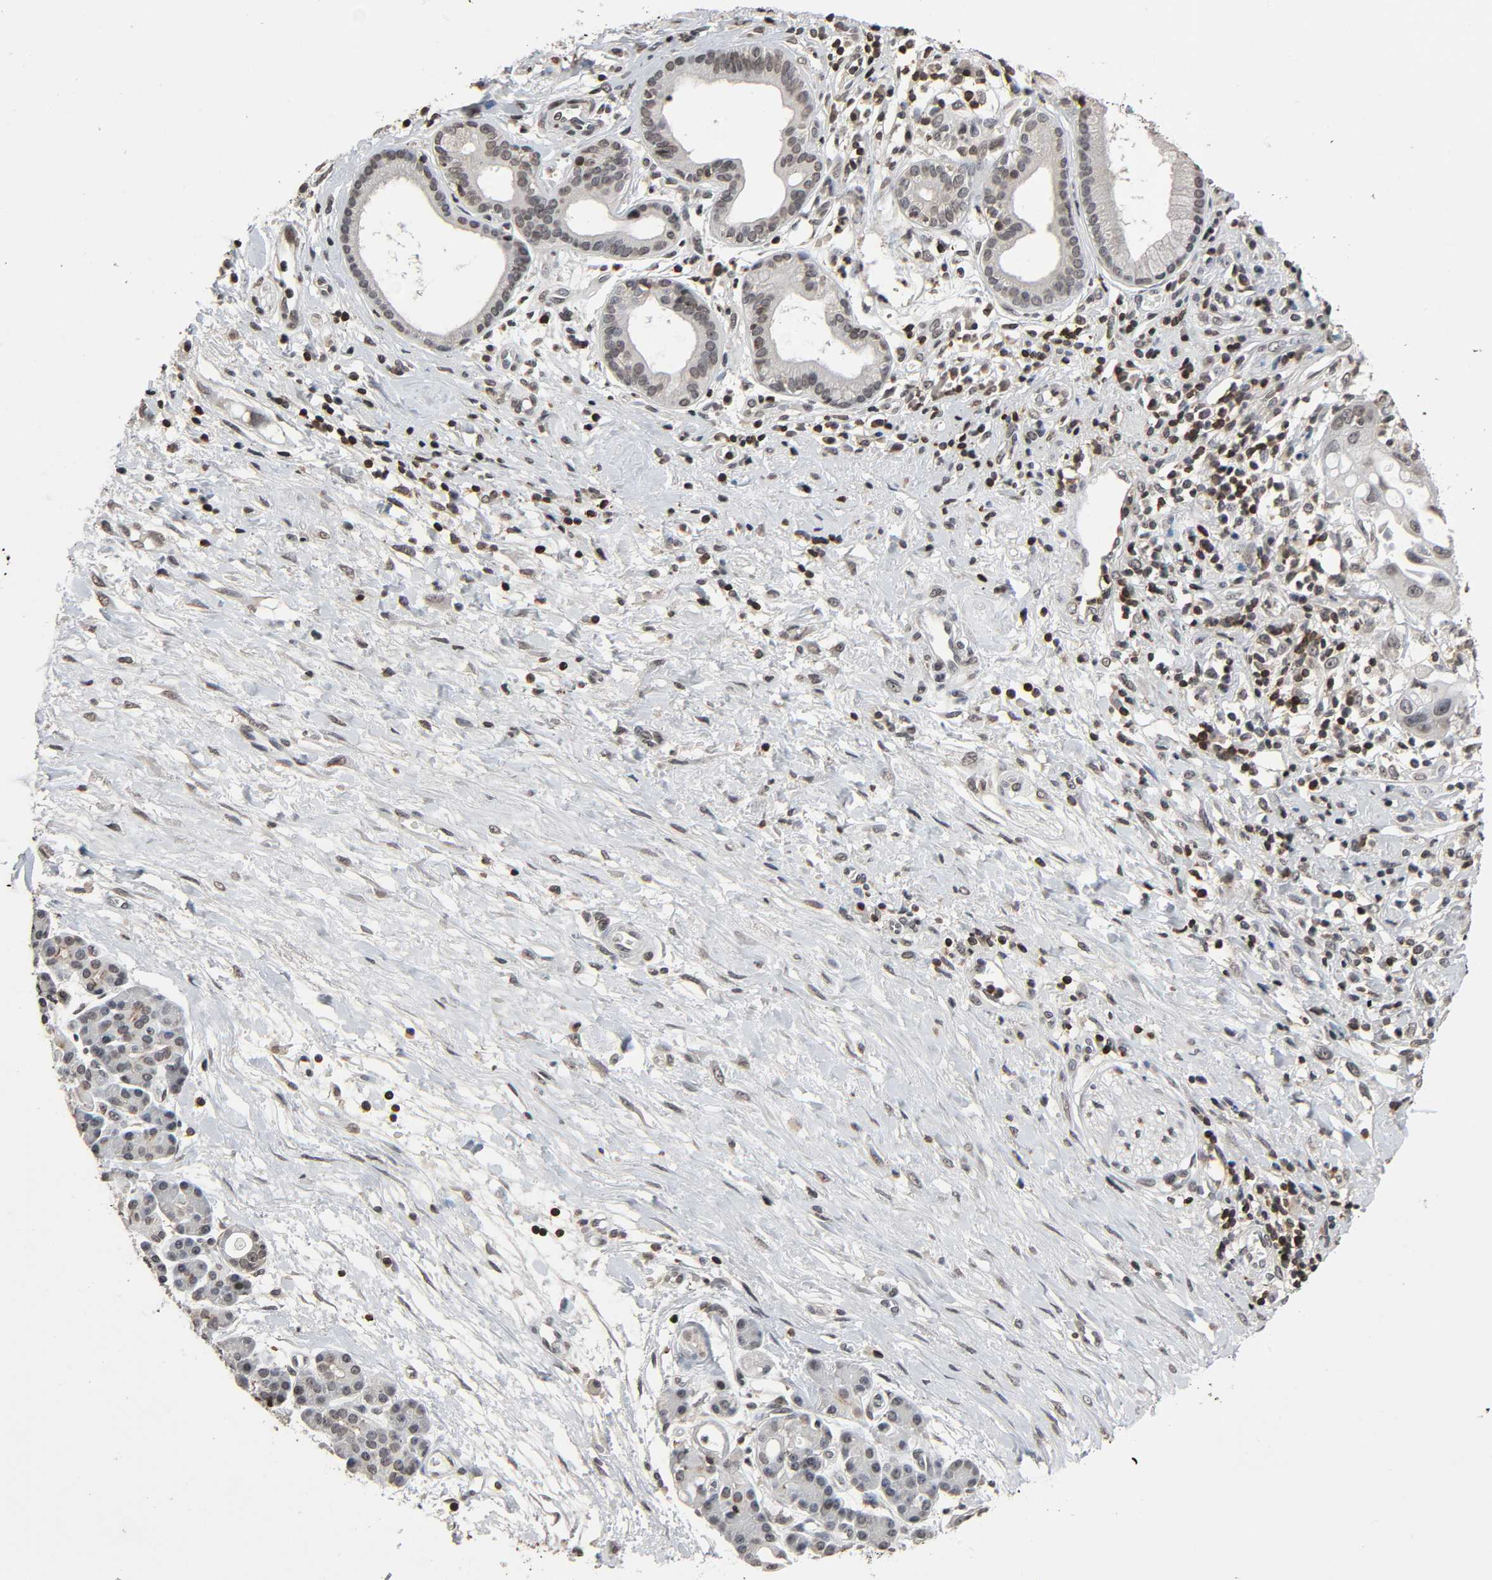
{"staining": {"intensity": "negative", "quantity": "none", "location": "none"}, "tissue": "pancreatic cancer", "cell_type": "Tumor cells", "image_type": "cancer", "snomed": [{"axis": "morphology", "description": "Adenocarcinoma, NOS"}, {"axis": "topography", "description": "Pancreas"}], "caption": "A high-resolution image shows immunohistochemistry staining of pancreatic cancer, which shows no significant positivity in tumor cells. (Brightfield microscopy of DAB (3,3'-diaminobenzidine) immunohistochemistry at high magnification).", "gene": "STK4", "patient": {"sex": "female", "age": 60}}